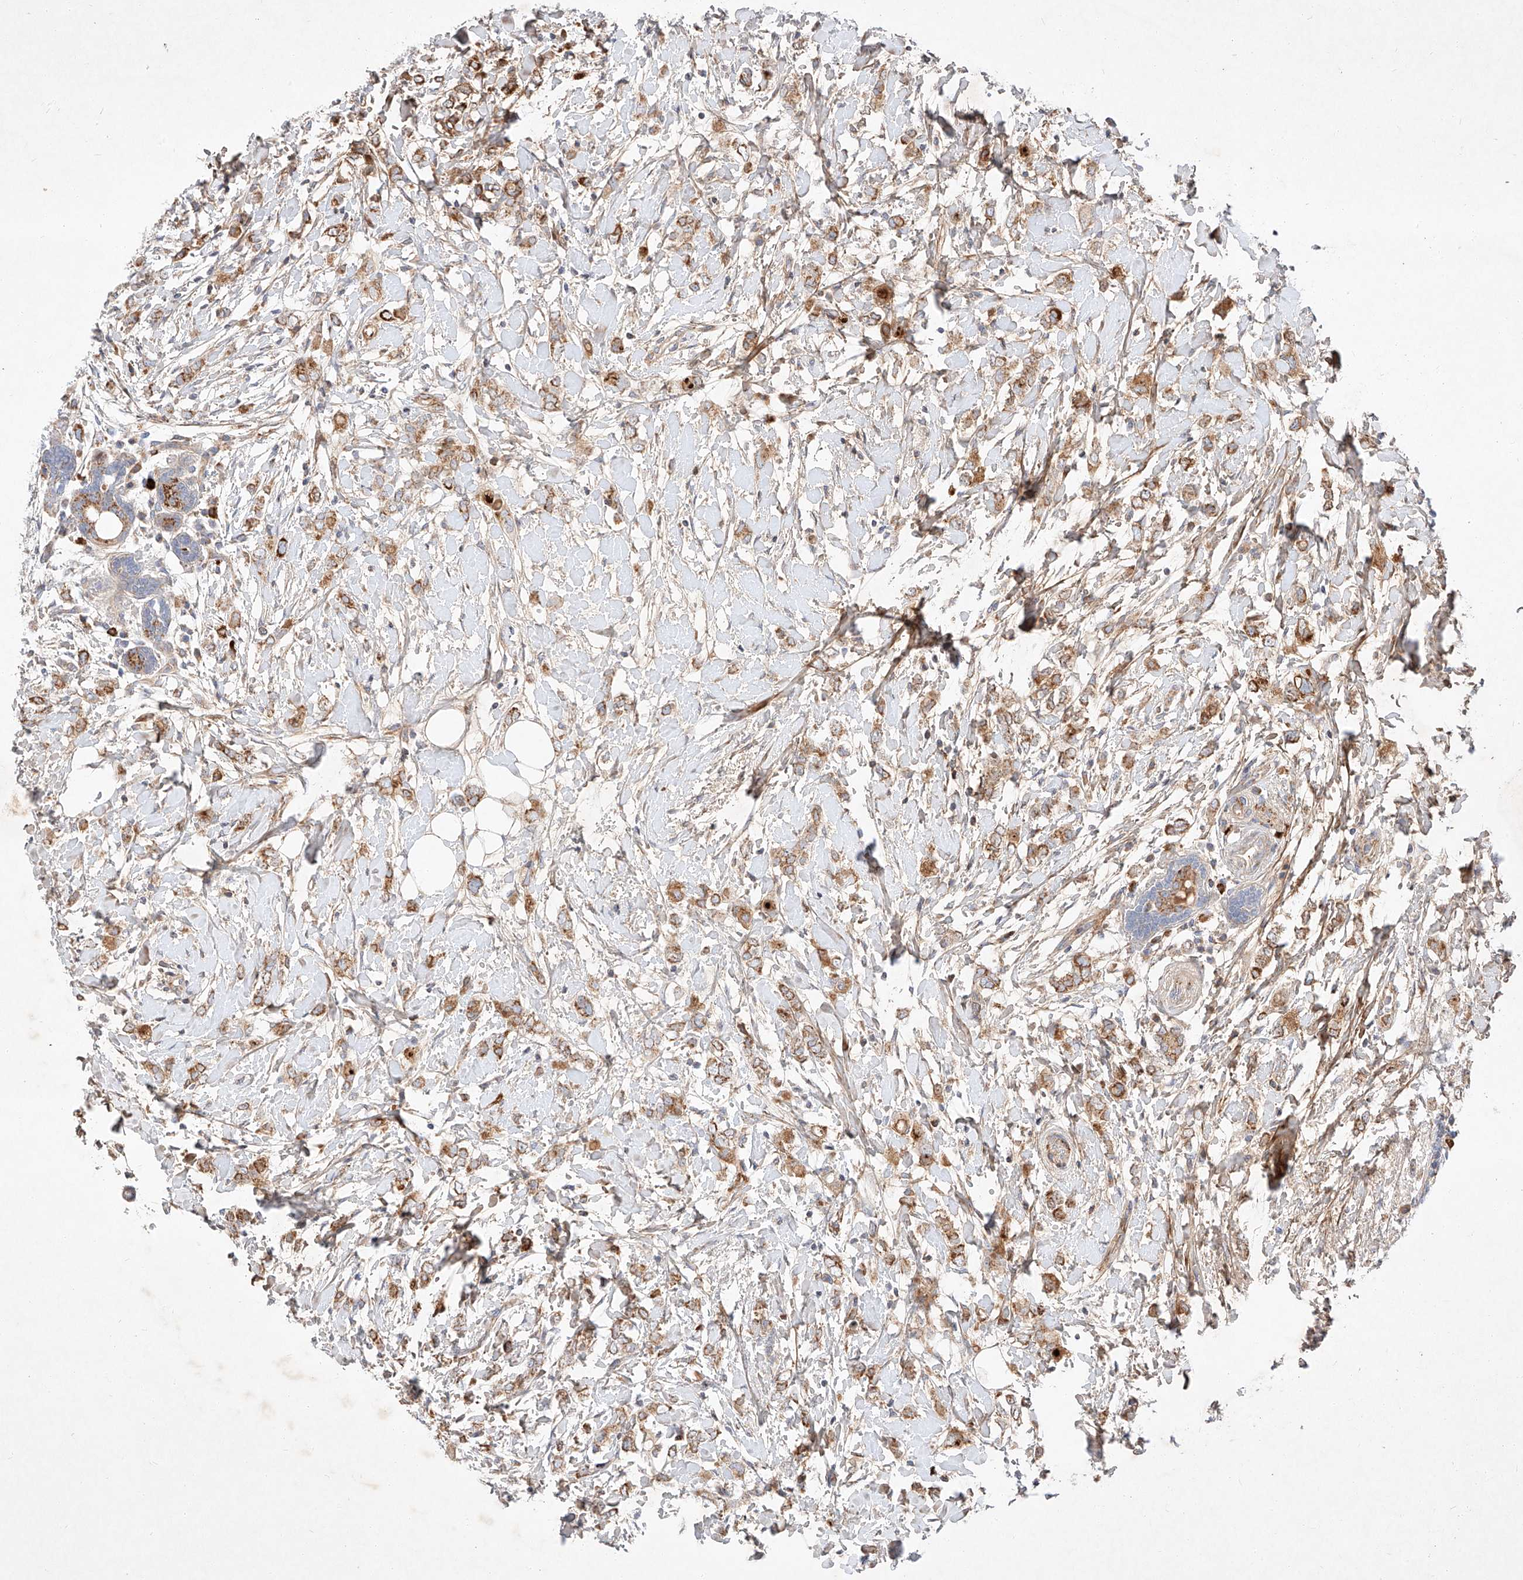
{"staining": {"intensity": "moderate", "quantity": ">75%", "location": "cytoplasmic/membranous"}, "tissue": "breast cancer", "cell_type": "Tumor cells", "image_type": "cancer", "snomed": [{"axis": "morphology", "description": "Normal tissue, NOS"}, {"axis": "morphology", "description": "Lobular carcinoma"}, {"axis": "topography", "description": "Breast"}], "caption": "High-power microscopy captured an immunohistochemistry micrograph of breast cancer (lobular carcinoma), revealing moderate cytoplasmic/membranous staining in about >75% of tumor cells.", "gene": "OSGEPL1", "patient": {"sex": "female", "age": 47}}